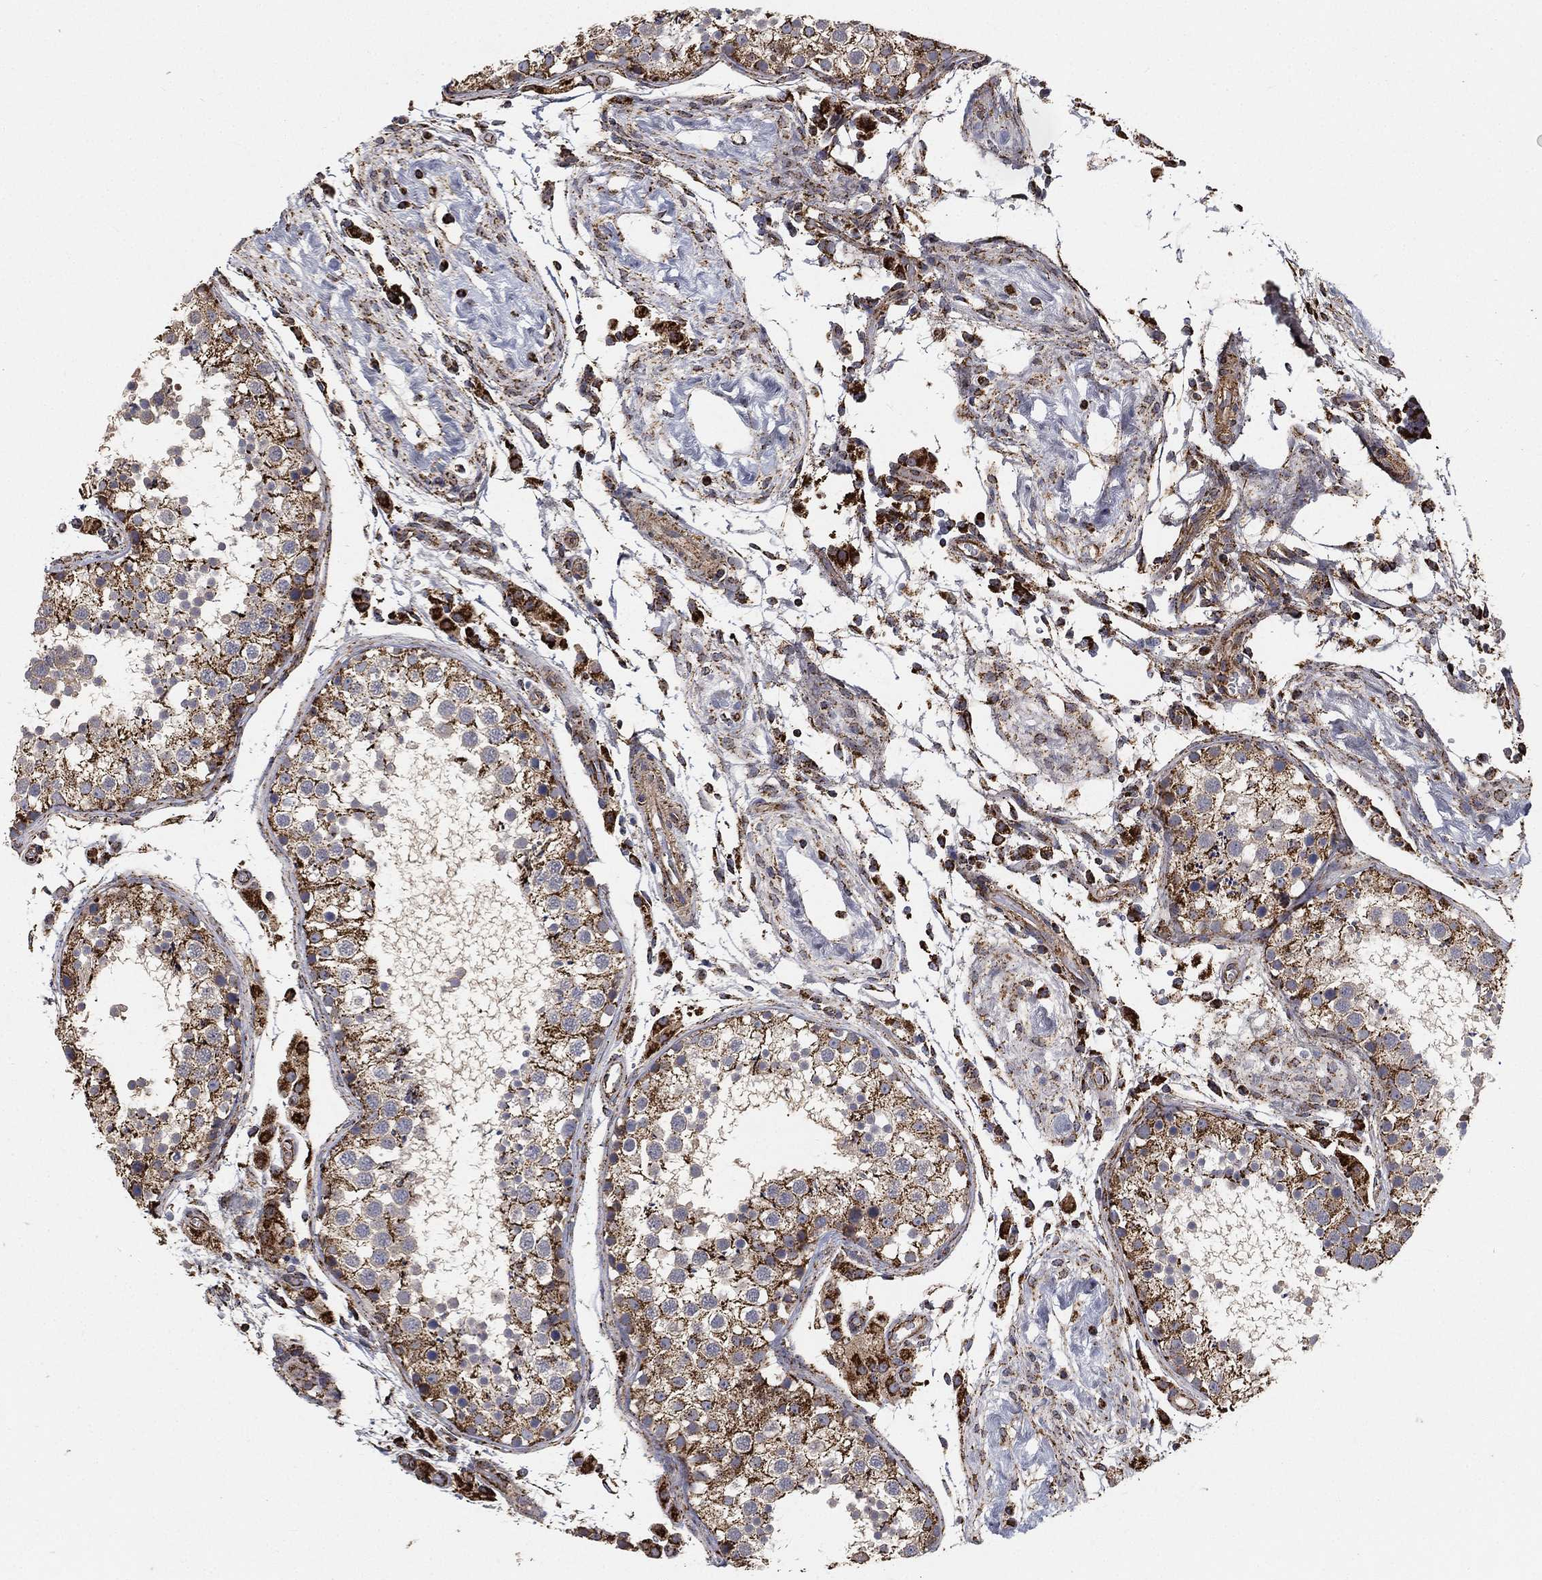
{"staining": {"intensity": "strong", "quantity": "25%-75%", "location": "cytoplasmic/membranous"}, "tissue": "testis", "cell_type": "Cells in seminiferous ducts", "image_type": "normal", "snomed": [{"axis": "morphology", "description": "Normal tissue, NOS"}, {"axis": "topography", "description": "Testis"}], "caption": "High-magnification brightfield microscopy of benign testis stained with DAB (brown) and counterstained with hematoxylin (blue). cells in seminiferous ducts exhibit strong cytoplasmic/membranous expression is present in about25%-75% of cells. (Stains: DAB in brown, nuclei in blue, Microscopy: brightfield microscopy at high magnification).", "gene": "SLC38A7", "patient": {"sex": "male", "age": 29}}